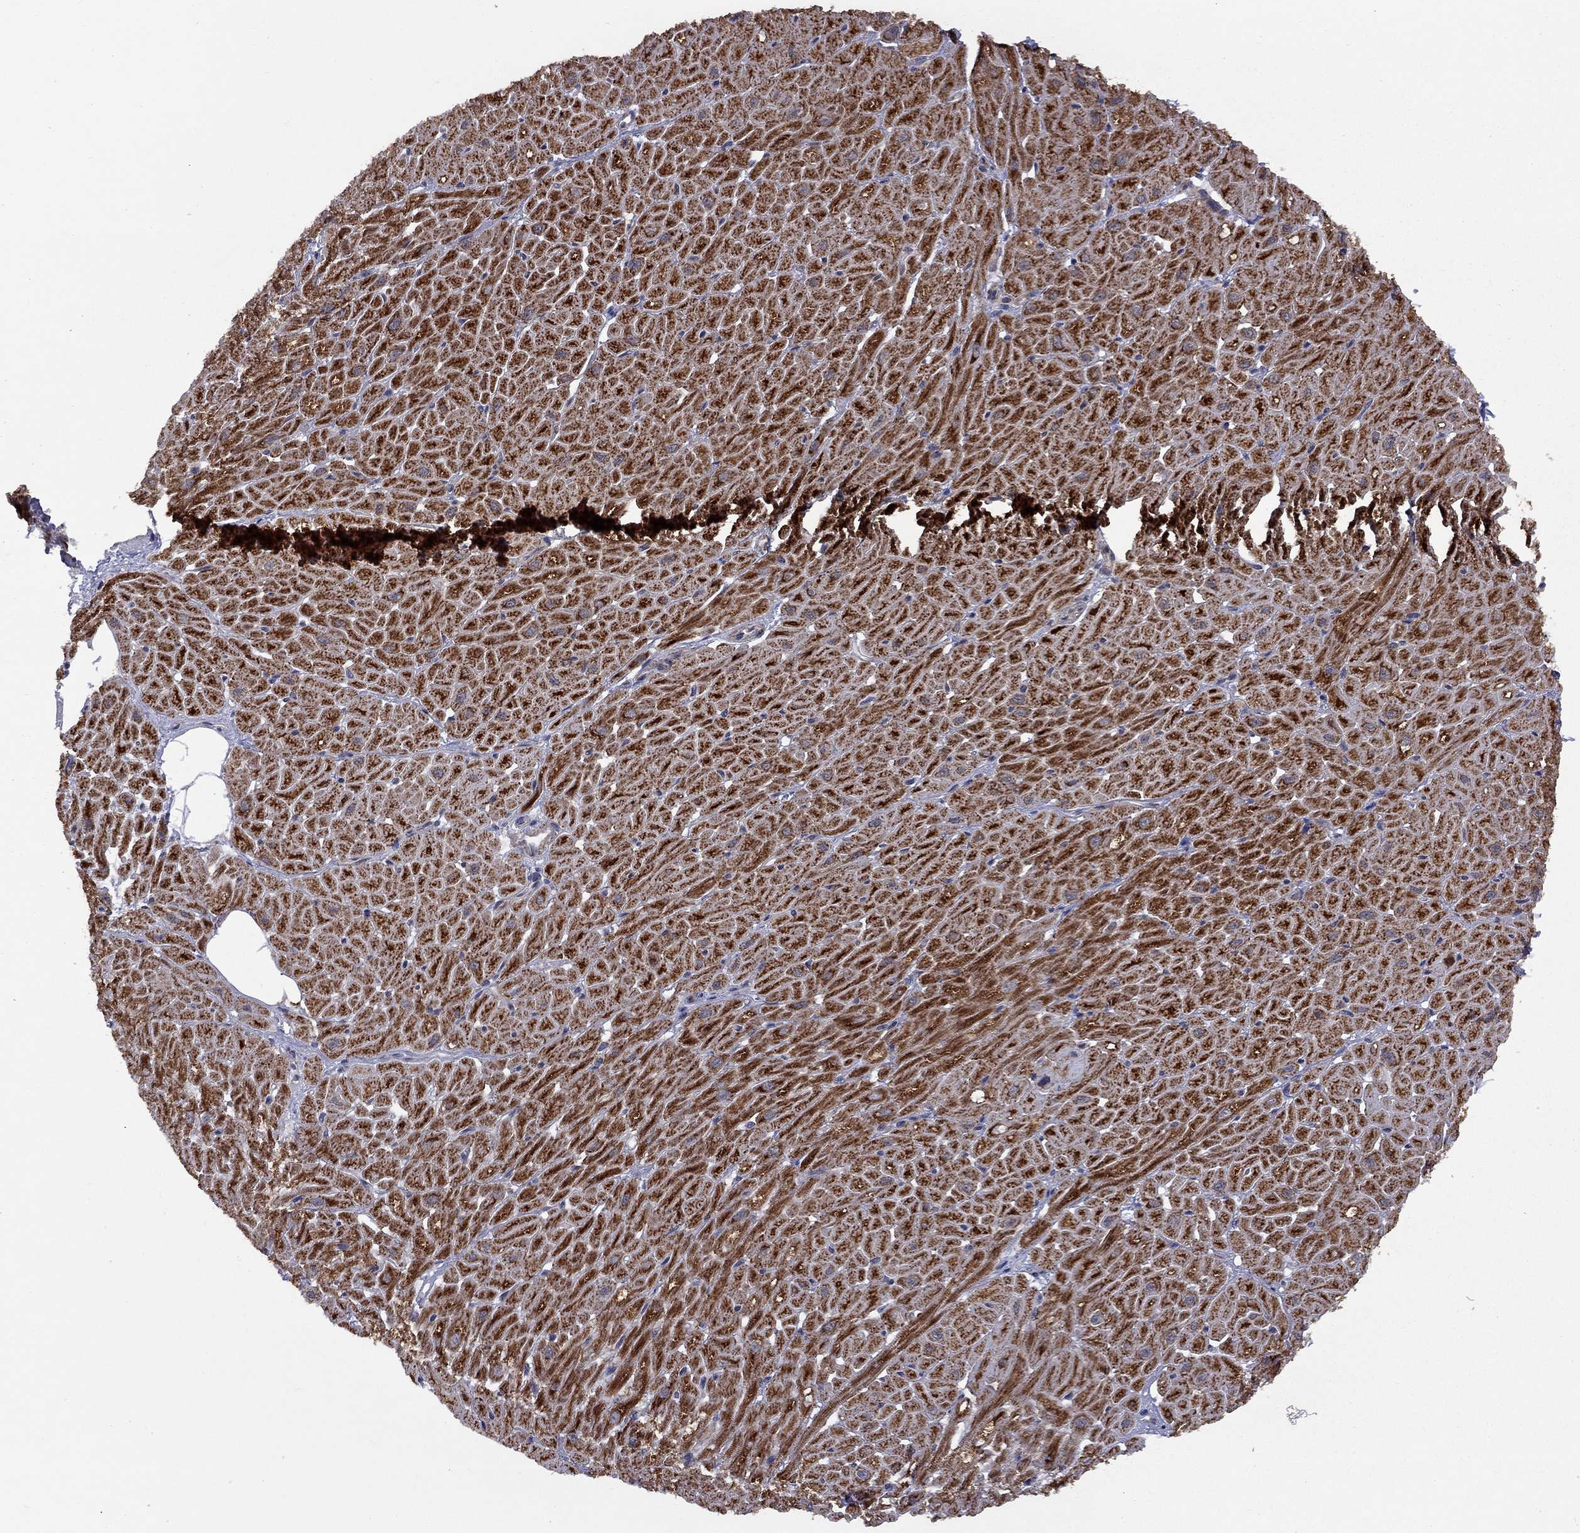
{"staining": {"intensity": "strong", "quantity": ">75%", "location": "cytoplasmic/membranous"}, "tissue": "heart muscle", "cell_type": "Cardiomyocytes", "image_type": "normal", "snomed": [{"axis": "morphology", "description": "Normal tissue, NOS"}, {"axis": "topography", "description": "Heart"}], "caption": "Immunohistochemical staining of benign heart muscle demonstrates strong cytoplasmic/membranous protein staining in about >75% of cardiomyocytes.", "gene": "NDUFB1", "patient": {"sex": "male", "age": 62}}